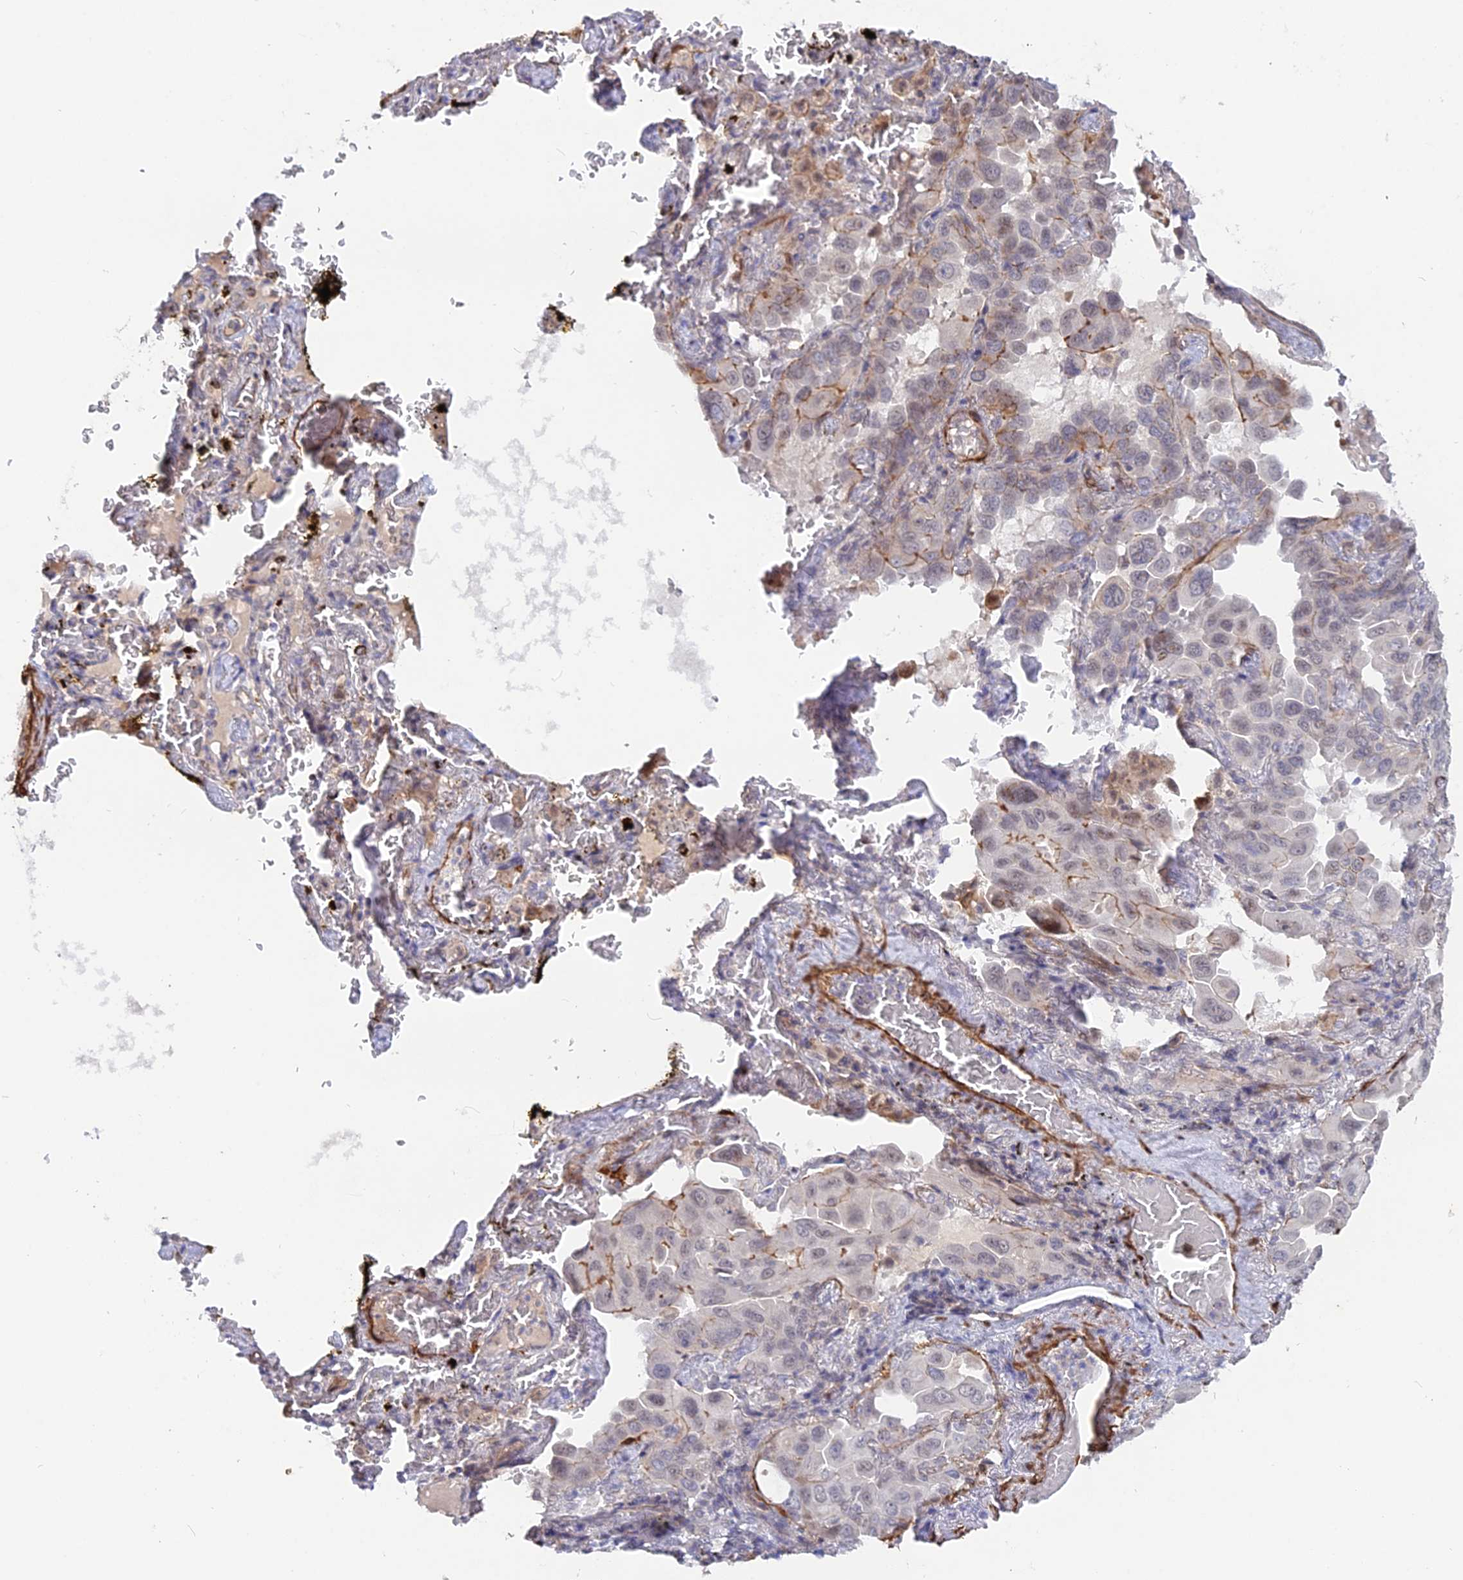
{"staining": {"intensity": "negative", "quantity": "none", "location": "none"}, "tissue": "lung cancer", "cell_type": "Tumor cells", "image_type": "cancer", "snomed": [{"axis": "morphology", "description": "Adenocarcinoma, NOS"}, {"axis": "topography", "description": "Lung"}], "caption": "Immunohistochemical staining of lung adenocarcinoma exhibits no significant staining in tumor cells.", "gene": "CCDC154", "patient": {"sex": "male", "age": 64}}